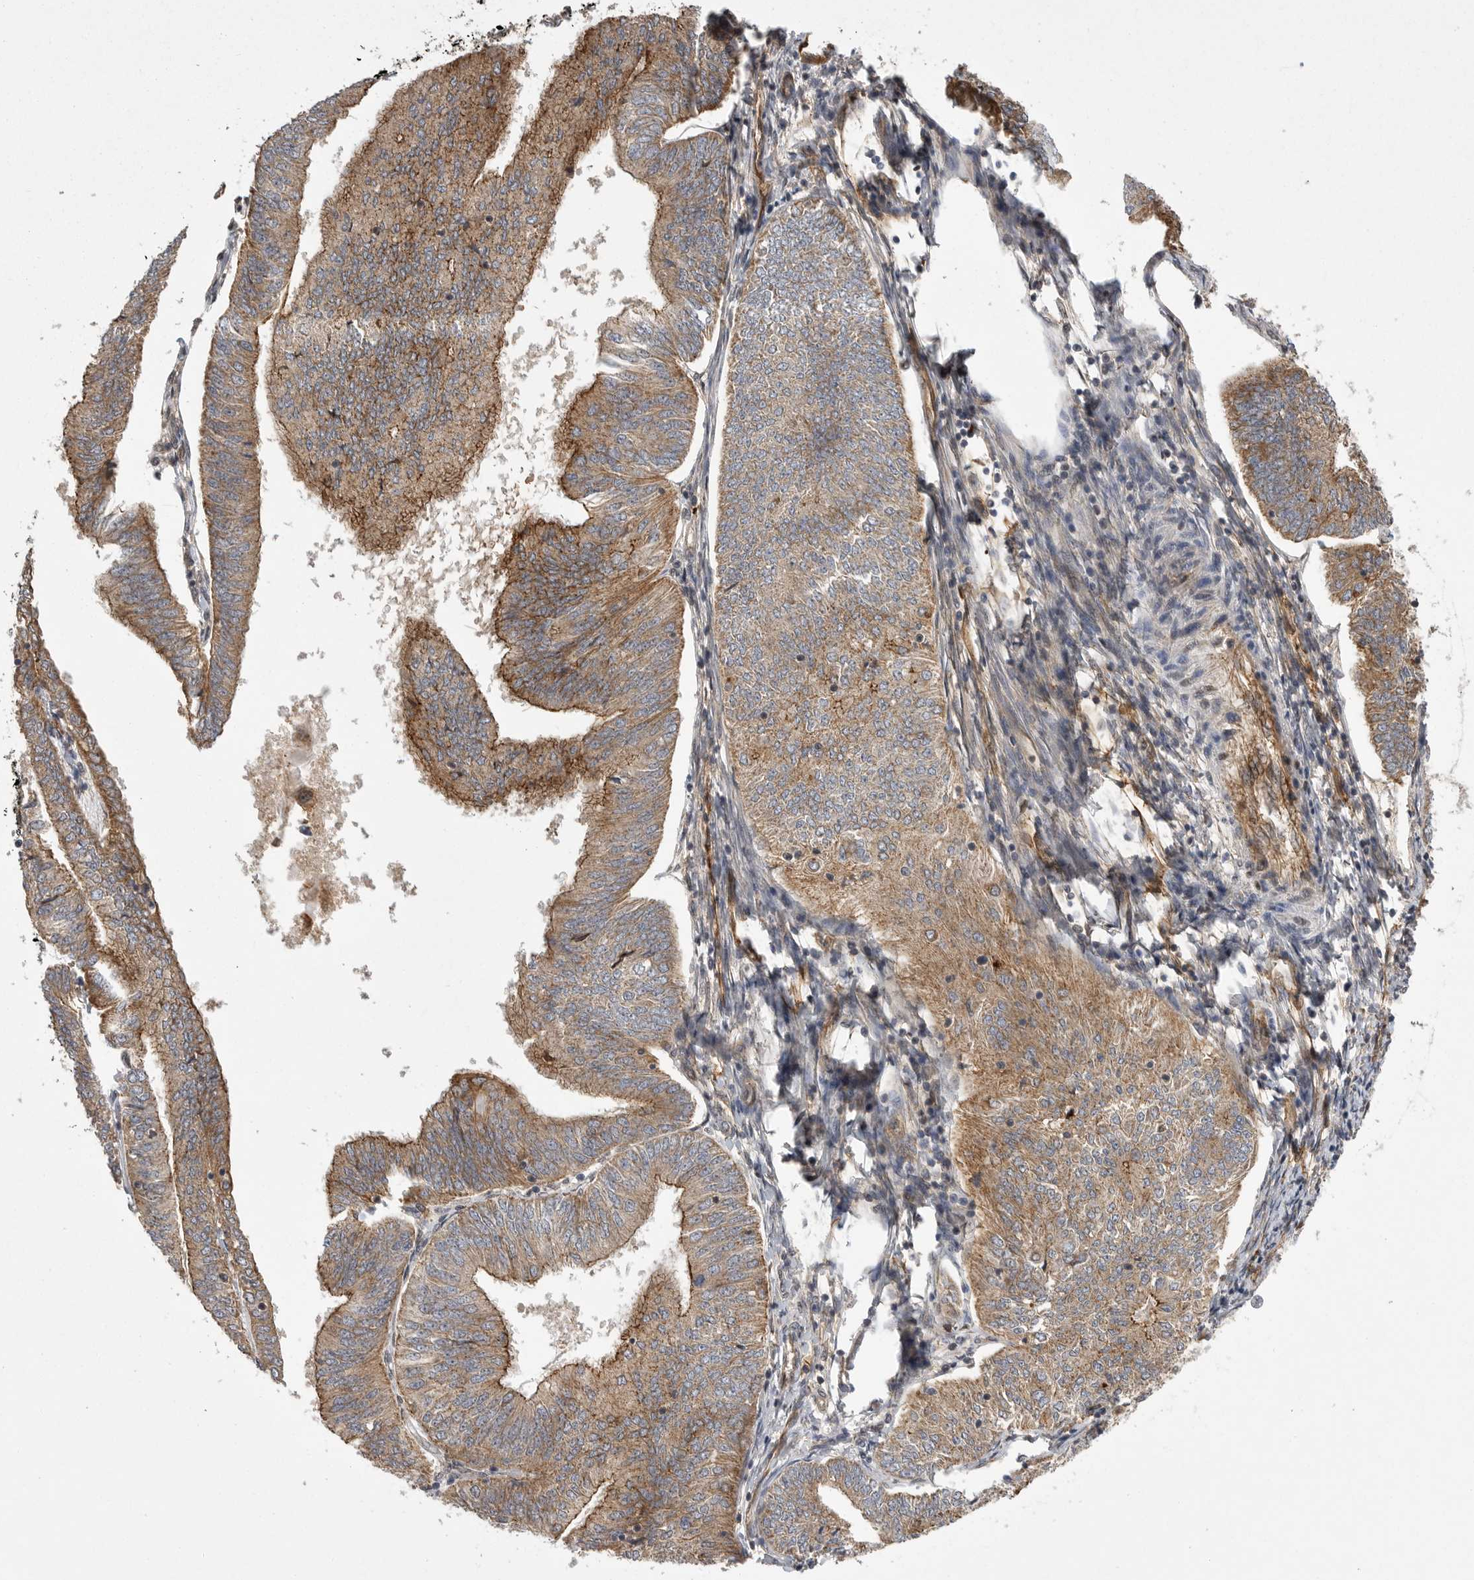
{"staining": {"intensity": "moderate", "quantity": ">75%", "location": "cytoplasmic/membranous"}, "tissue": "endometrial cancer", "cell_type": "Tumor cells", "image_type": "cancer", "snomed": [{"axis": "morphology", "description": "Adenocarcinoma, NOS"}, {"axis": "topography", "description": "Endometrium"}], "caption": "Adenocarcinoma (endometrial) stained for a protein demonstrates moderate cytoplasmic/membranous positivity in tumor cells. (DAB IHC, brown staining for protein, blue staining for nuclei).", "gene": "NECTIN1", "patient": {"sex": "female", "age": 58}}